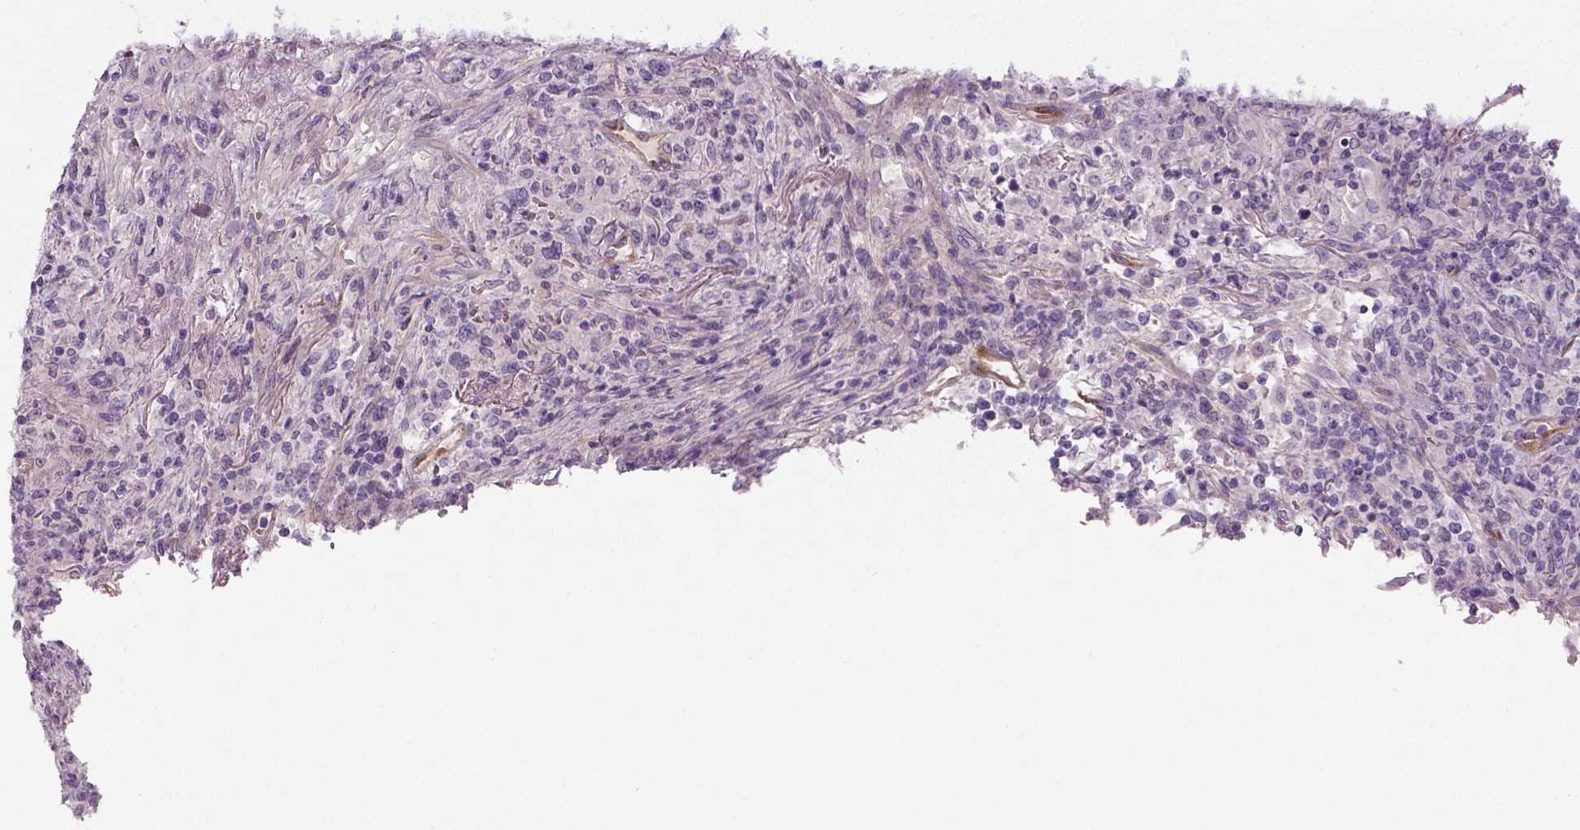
{"staining": {"intensity": "negative", "quantity": "none", "location": "none"}, "tissue": "lymphoma", "cell_type": "Tumor cells", "image_type": "cancer", "snomed": [{"axis": "morphology", "description": "Malignant lymphoma, non-Hodgkin's type, High grade"}, {"axis": "topography", "description": "Lung"}], "caption": "This image is of malignant lymphoma, non-Hodgkin's type (high-grade) stained with immunohistochemistry (IHC) to label a protein in brown with the nuclei are counter-stained blue. There is no staining in tumor cells. (Stains: DAB immunohistochemistry (IHC) with hematoxylin counter stain, Microscopy: brightfield microscopy at high magnification).", "gene": "FLT1", "patient": {"sex": "male", "age": 79}}